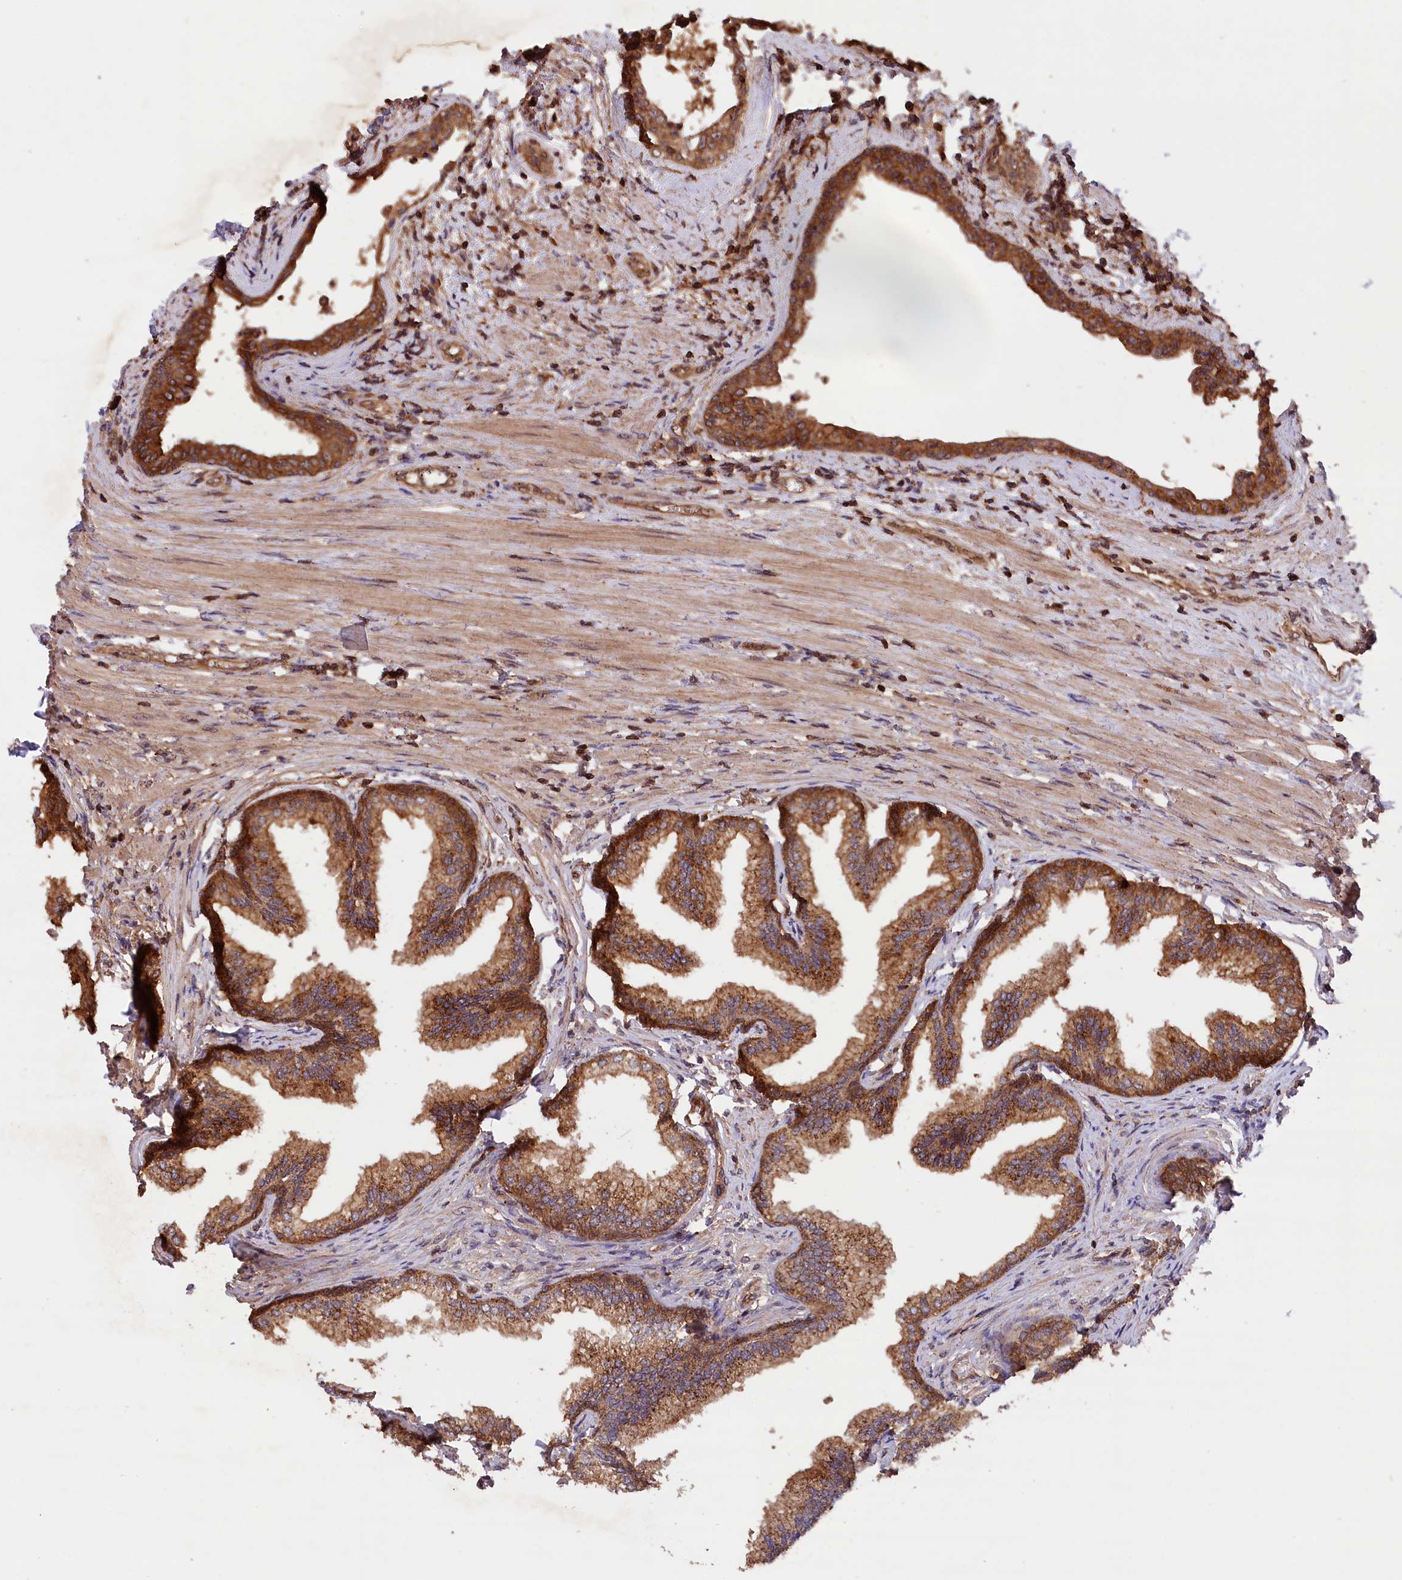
{"staining": {"intensity": "strong", "quantity": ">75%", "location": "cytoplasmic/membranous"}, "tissue": "prostate", "cell_type": "Glandular cells", "image_type": "normal", "snomed": [{"axis": "morphology", "description": "Normal tissue, NOS"}, {"axis": "topography", "description": "Prostate"}], "caption": "Glandular cells reveal high levels of strong cytoplasmic/membranous expression in approximately >75% of cells in normal human prostate. (DAB = brown stain, brightfield microscopy at high magnification).", "gene": "IST1", "patient": {"sex": "male", "age": 76}}